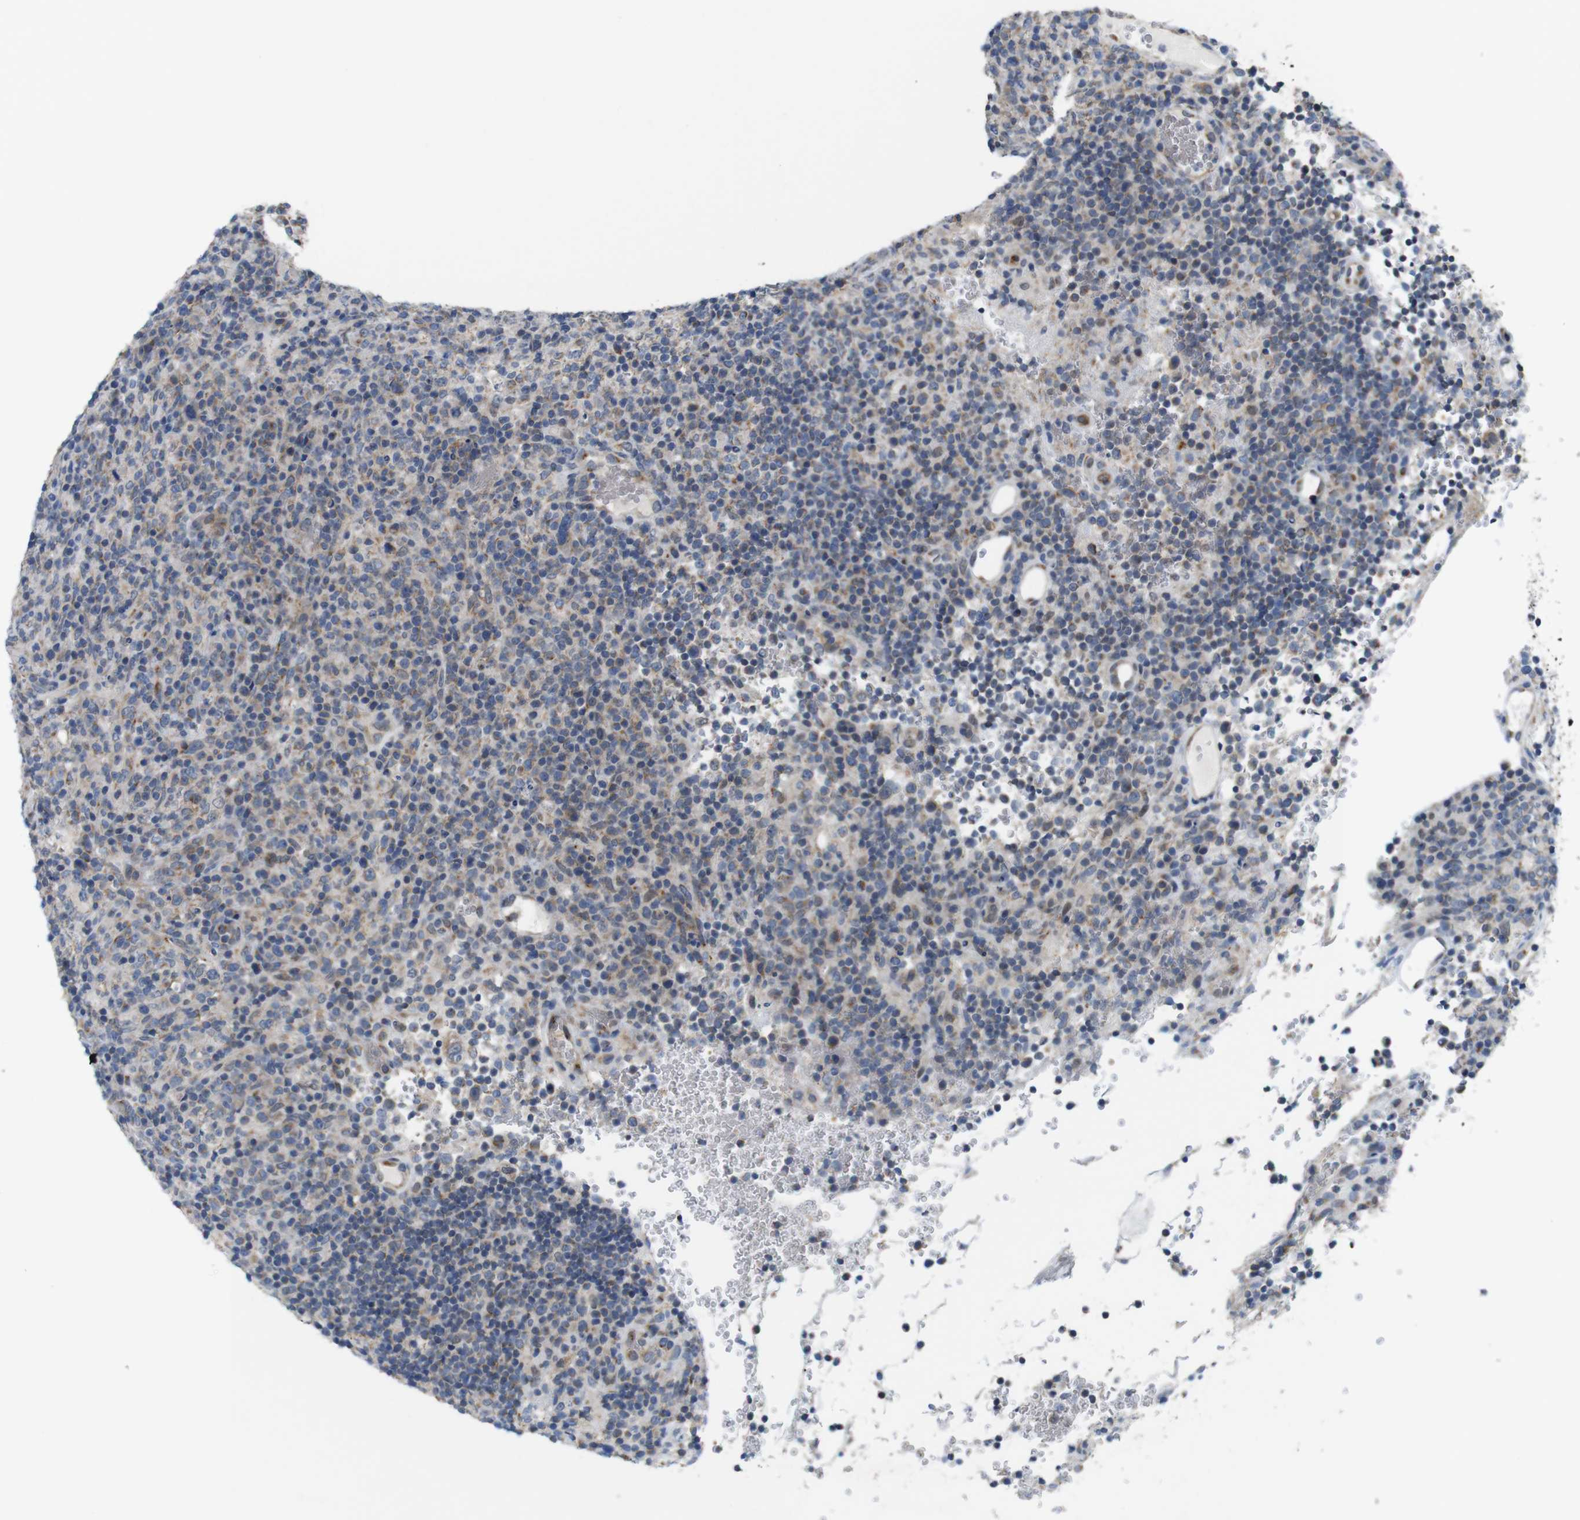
{"staining": {"intensity": "moderate", "quantity": ">75%", "location": "cytoplasmic/membranous"}, "tissue": "lymphoma", "cell_type": "Tumor cells", "image_type": "cancer", "snomed": [{"axis": "morphology", "description": "Malignant lymphoma, non-Hodgkin's type, High grade"}, {"axis": "topography", "description": "Lymph node"}], "caption": "A brown stain shows moderate cytoplasmic/membranous expression of a protein in human high-grade malignant lymphoma, non-Hodgkin's type tumor cells.", "gene": "EFCAB14", "patient": {"sex": "female", "age": 76}}